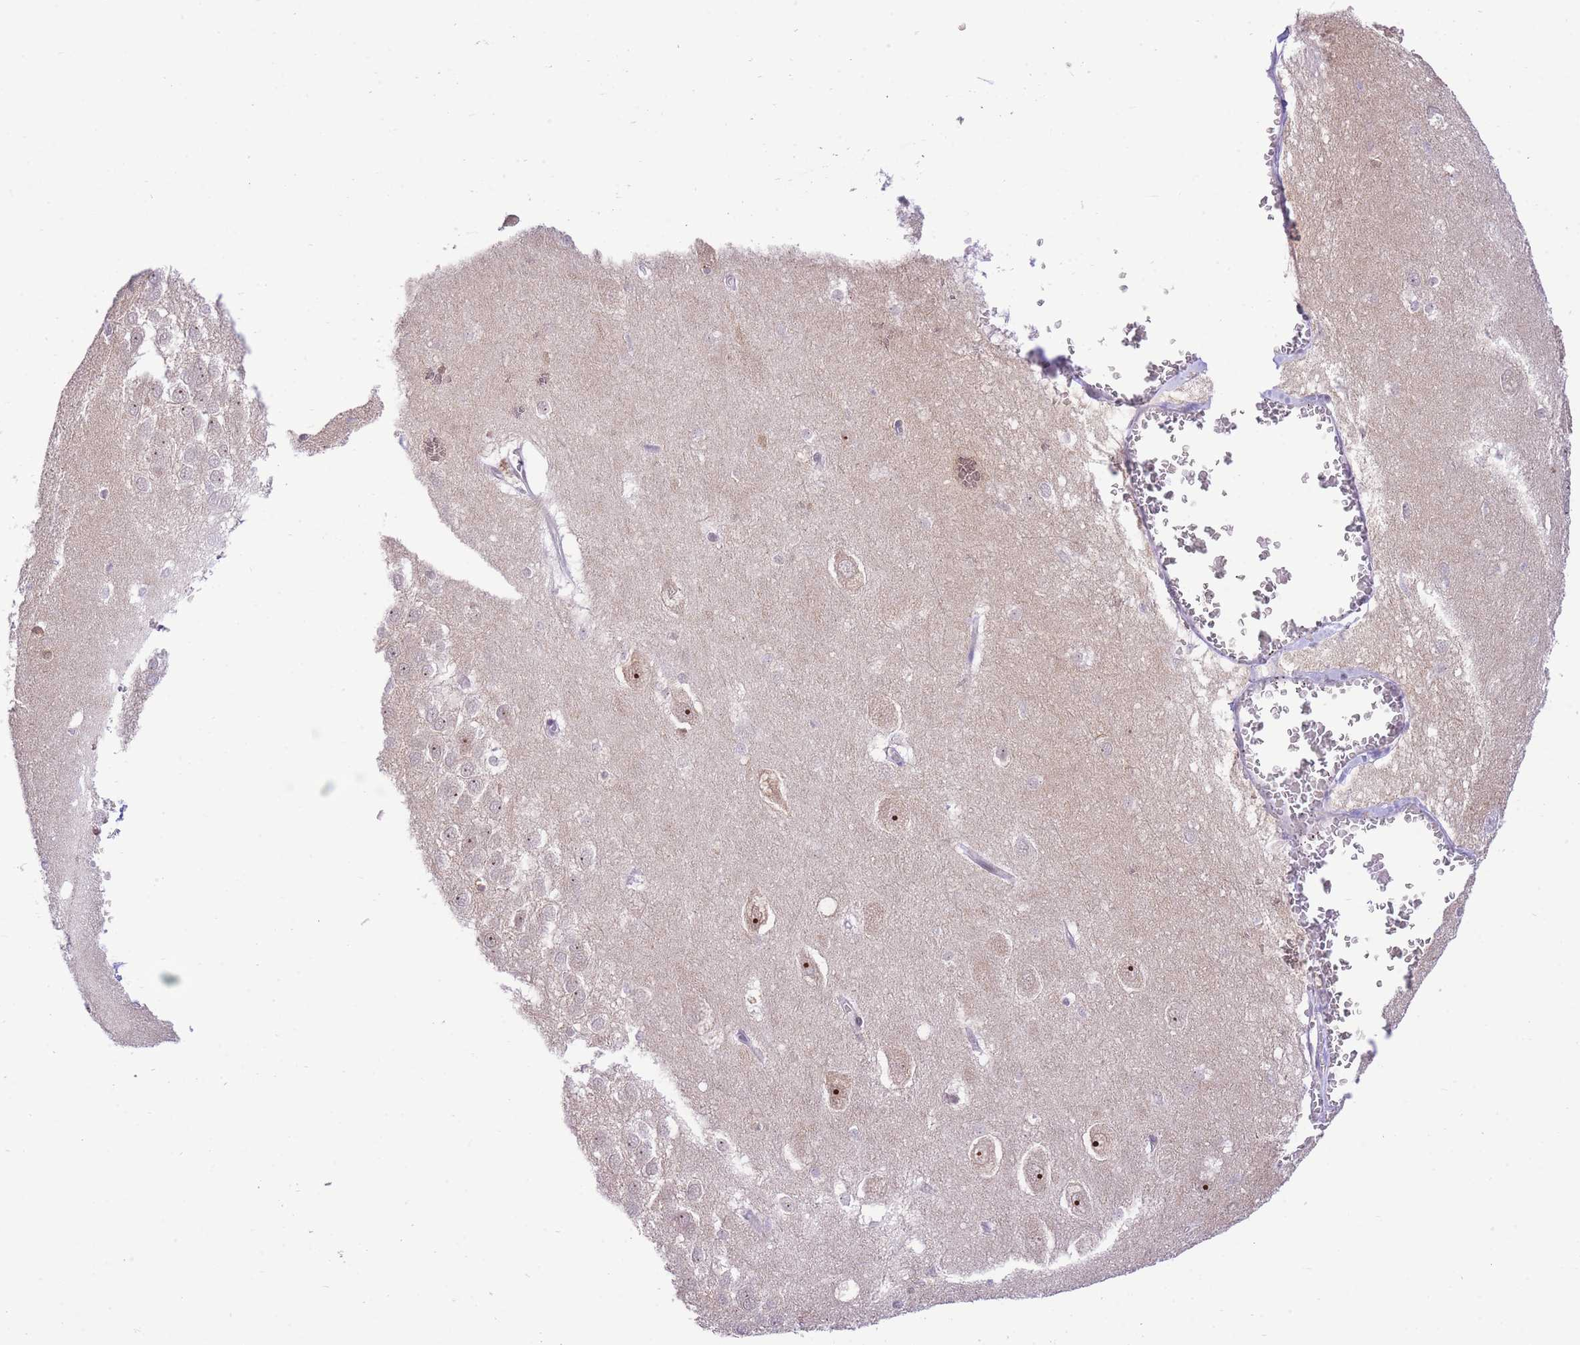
{"staining": {"intensity": "negative", "quantity": "none", "location": "none"}, "tissue": "hippocampus", "cell_type": "Glial cells", "image_type": "normal", "snomed": [{"axis": "morphology", "description": "Normal tissue, NOS"}, {"axis": "topography", "description": "Hippocampus"}], "caption": "An IHC micrograph of normal hippocampus is shown. There is no staining in glial cells of hippocampus. The staining is performed using DAB brown chromogen with nuclei counter-stained in using hematoxylin.", "gene": "STK39", "patient": {"sex": "female", "age": 64}}